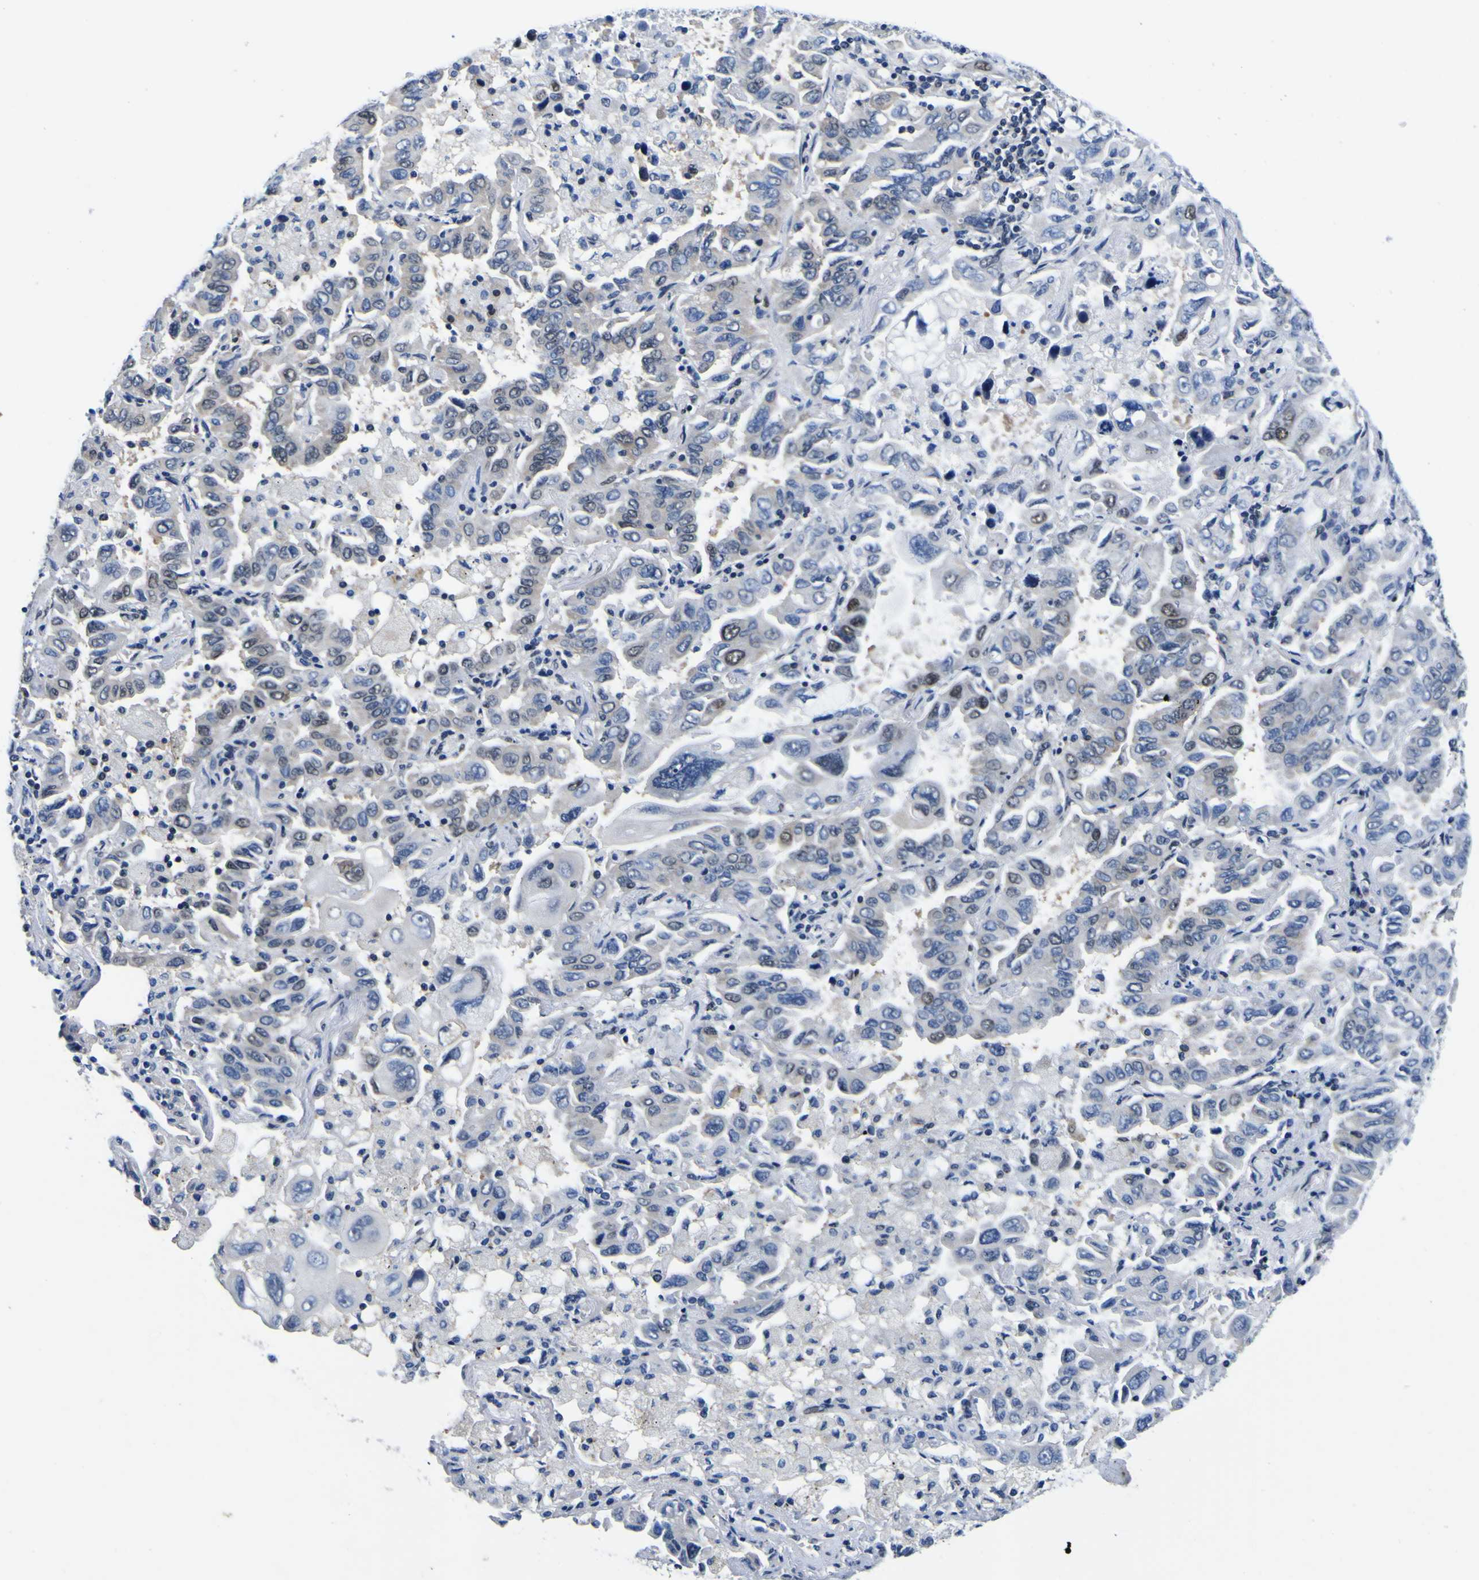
{"staining": {"intensity": "negative", "quantity": "none", "location": "none"}, "tissue": "lung cancer", "cell_type": "Tumor cells", "image_type": "cancer", "snomed": [{"axis": "morphology", "description": "Adenocarcinoma, NOS"}, {"axis": "topography", "description": "Lung"}], "caption": "Adenocarcinoma (lung) was stained to show a protein in brown. There is no significant positivity in tumor cells. (DAB (3,3'-diaminobenzidine) IHC, high magnification).", "gene": "CUL4B", "patient": {"sex": "male", "age": 64}}